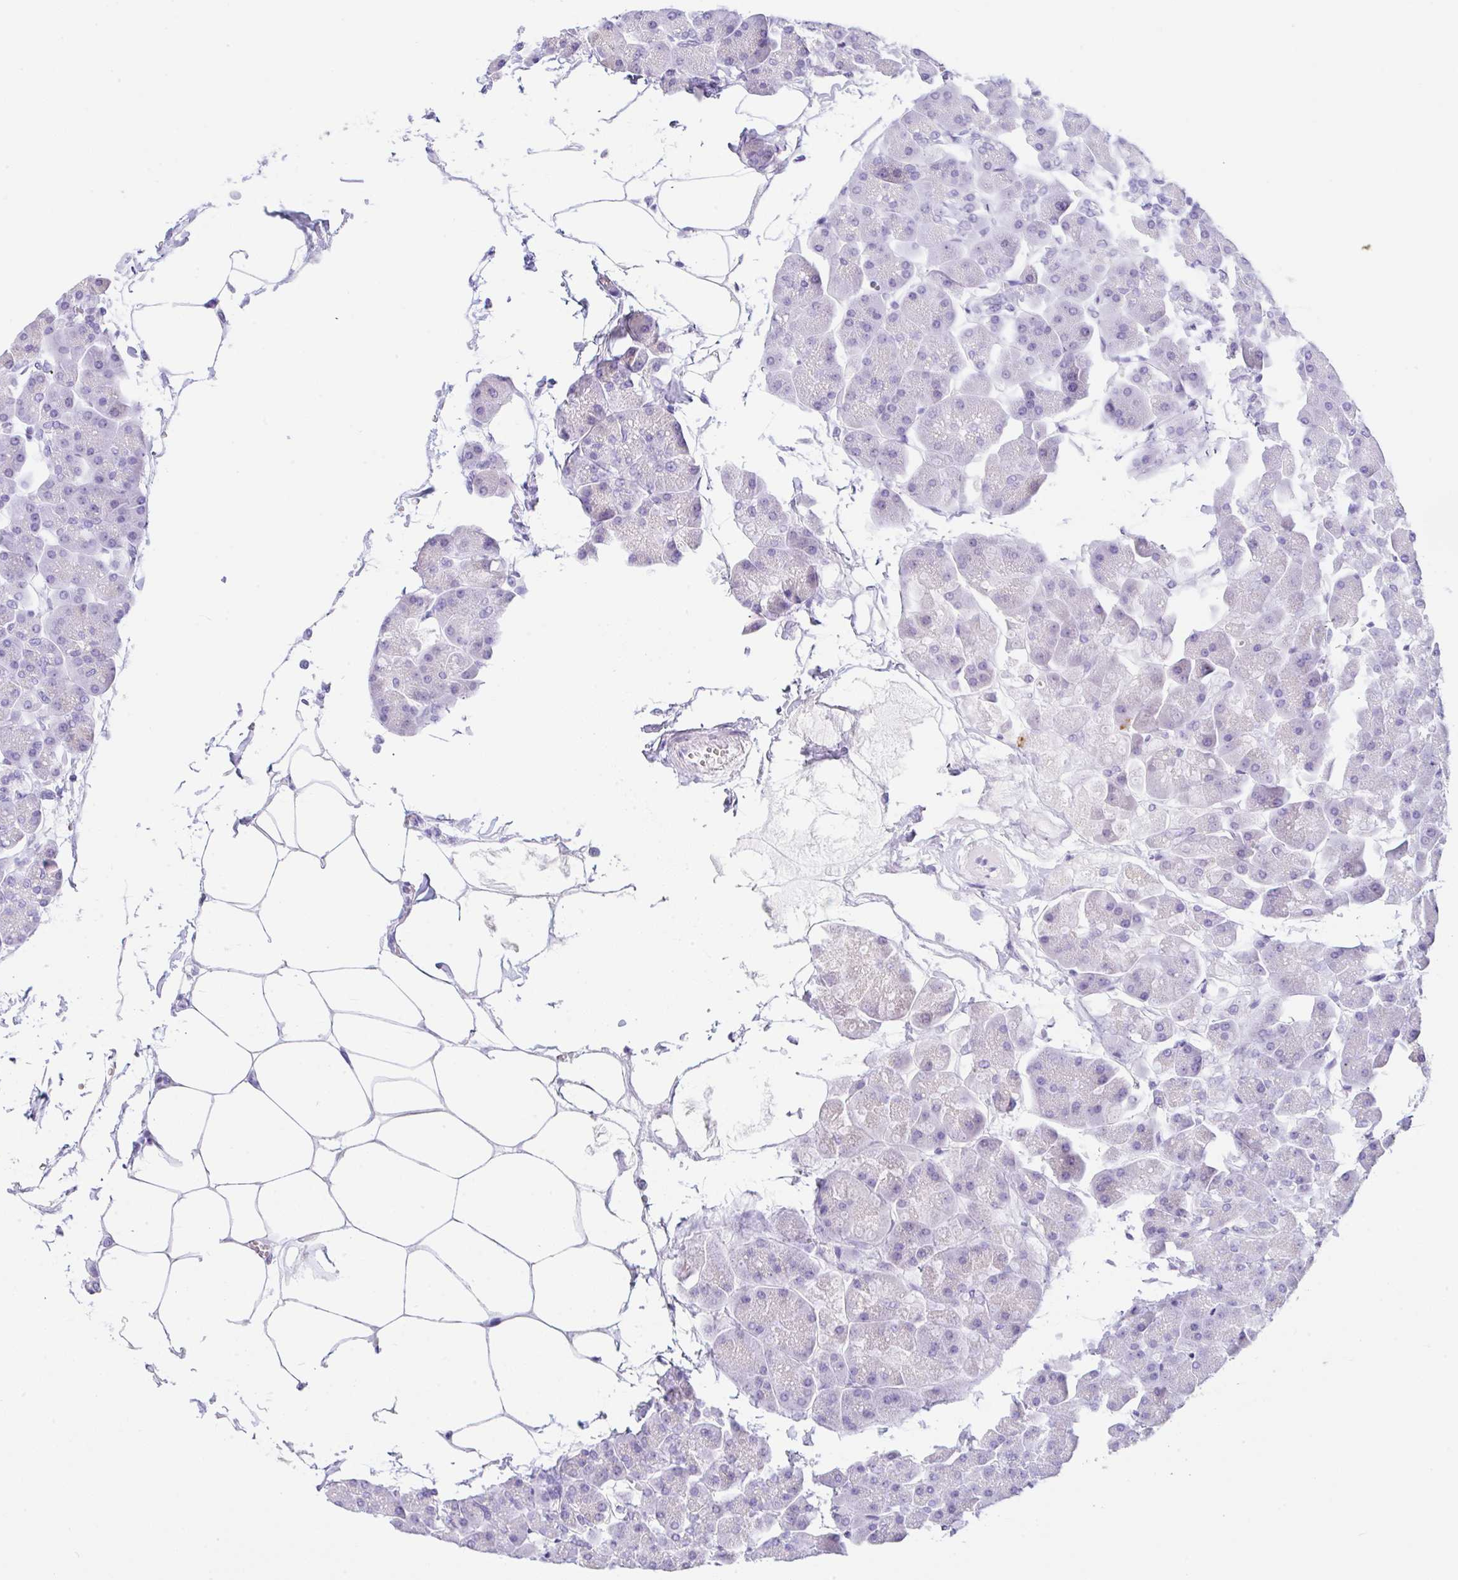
{"staining": {"intensity": "negative", "quantity": "none", "location": "none"}, "tissue": "pancreas", "cell_type": "Exocrine glandular cells", "image_type": "normal", "snomed": [{"axis": "morphology", "description": "Normal tissue, NOS"}, {"axis": "topography", "description": "Pancreas"}], "caption": "Immunohistochemistry micrograph of benign human pancreas stained for a protein (brown), which reveals no positivity in exocrine glandular cells.", "gene": "NDUFAF8", "patient": {"sex": "male", "age": 35}}